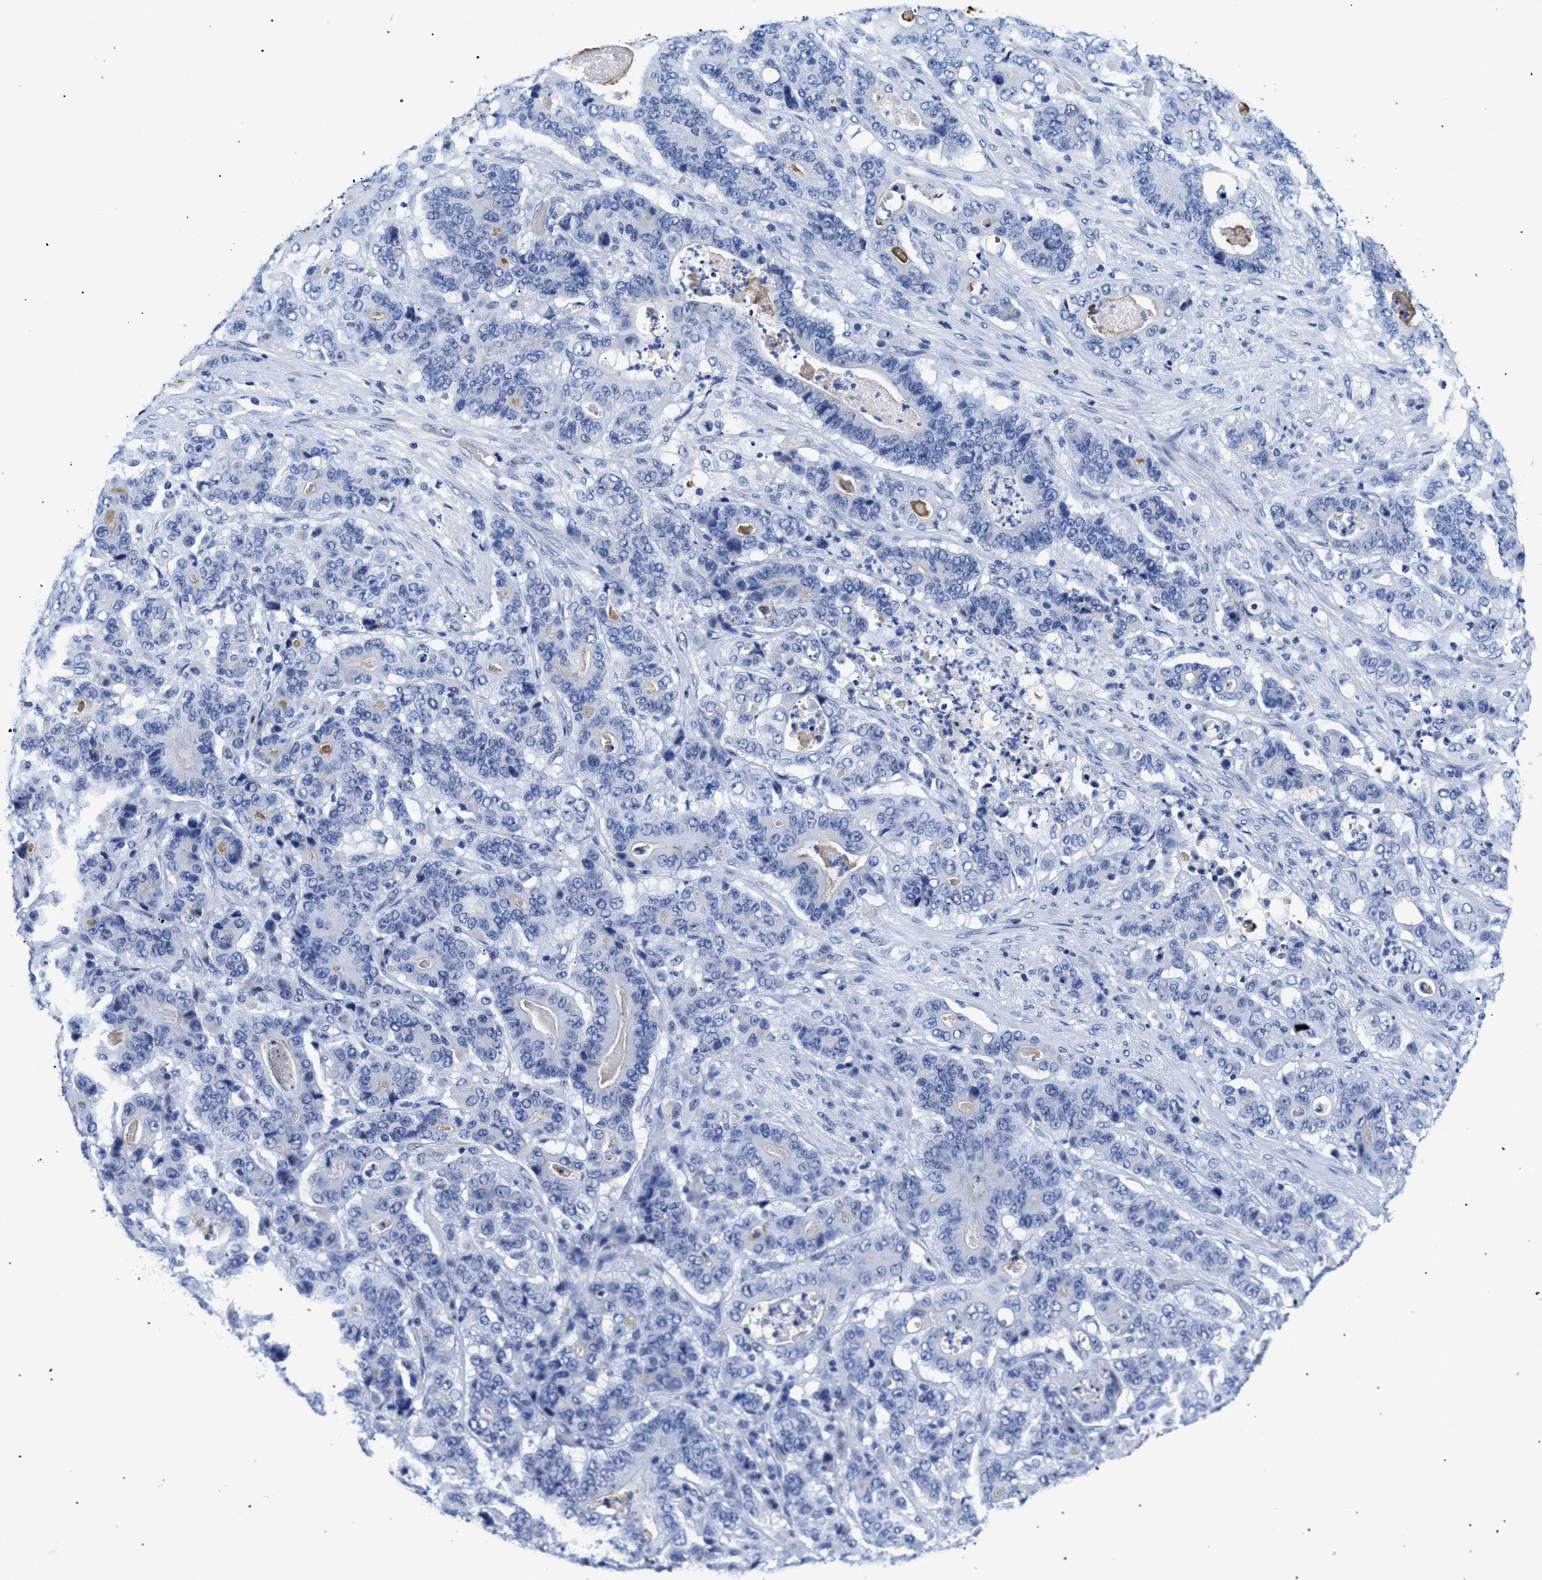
{"staining": {"intensity": "negative", "quantity": "none", "location": "none"}, "tissue": "stomach cancer", "cell_type": "Tumor cells", "image_type": "cancer", "snomed": [{"axis": "morphology", "description": "Adenocarcinoma, NOS"}, {"axis": "topography", "description": "Stomach"}], "caption": "Stomach cancer (adenocarcinoma) stained for a protein using immunohistochemistry (IHC) displays no expression tumor cells.", "gene": "TMEM68", "patient": {"sex": "female", "age": 73}}